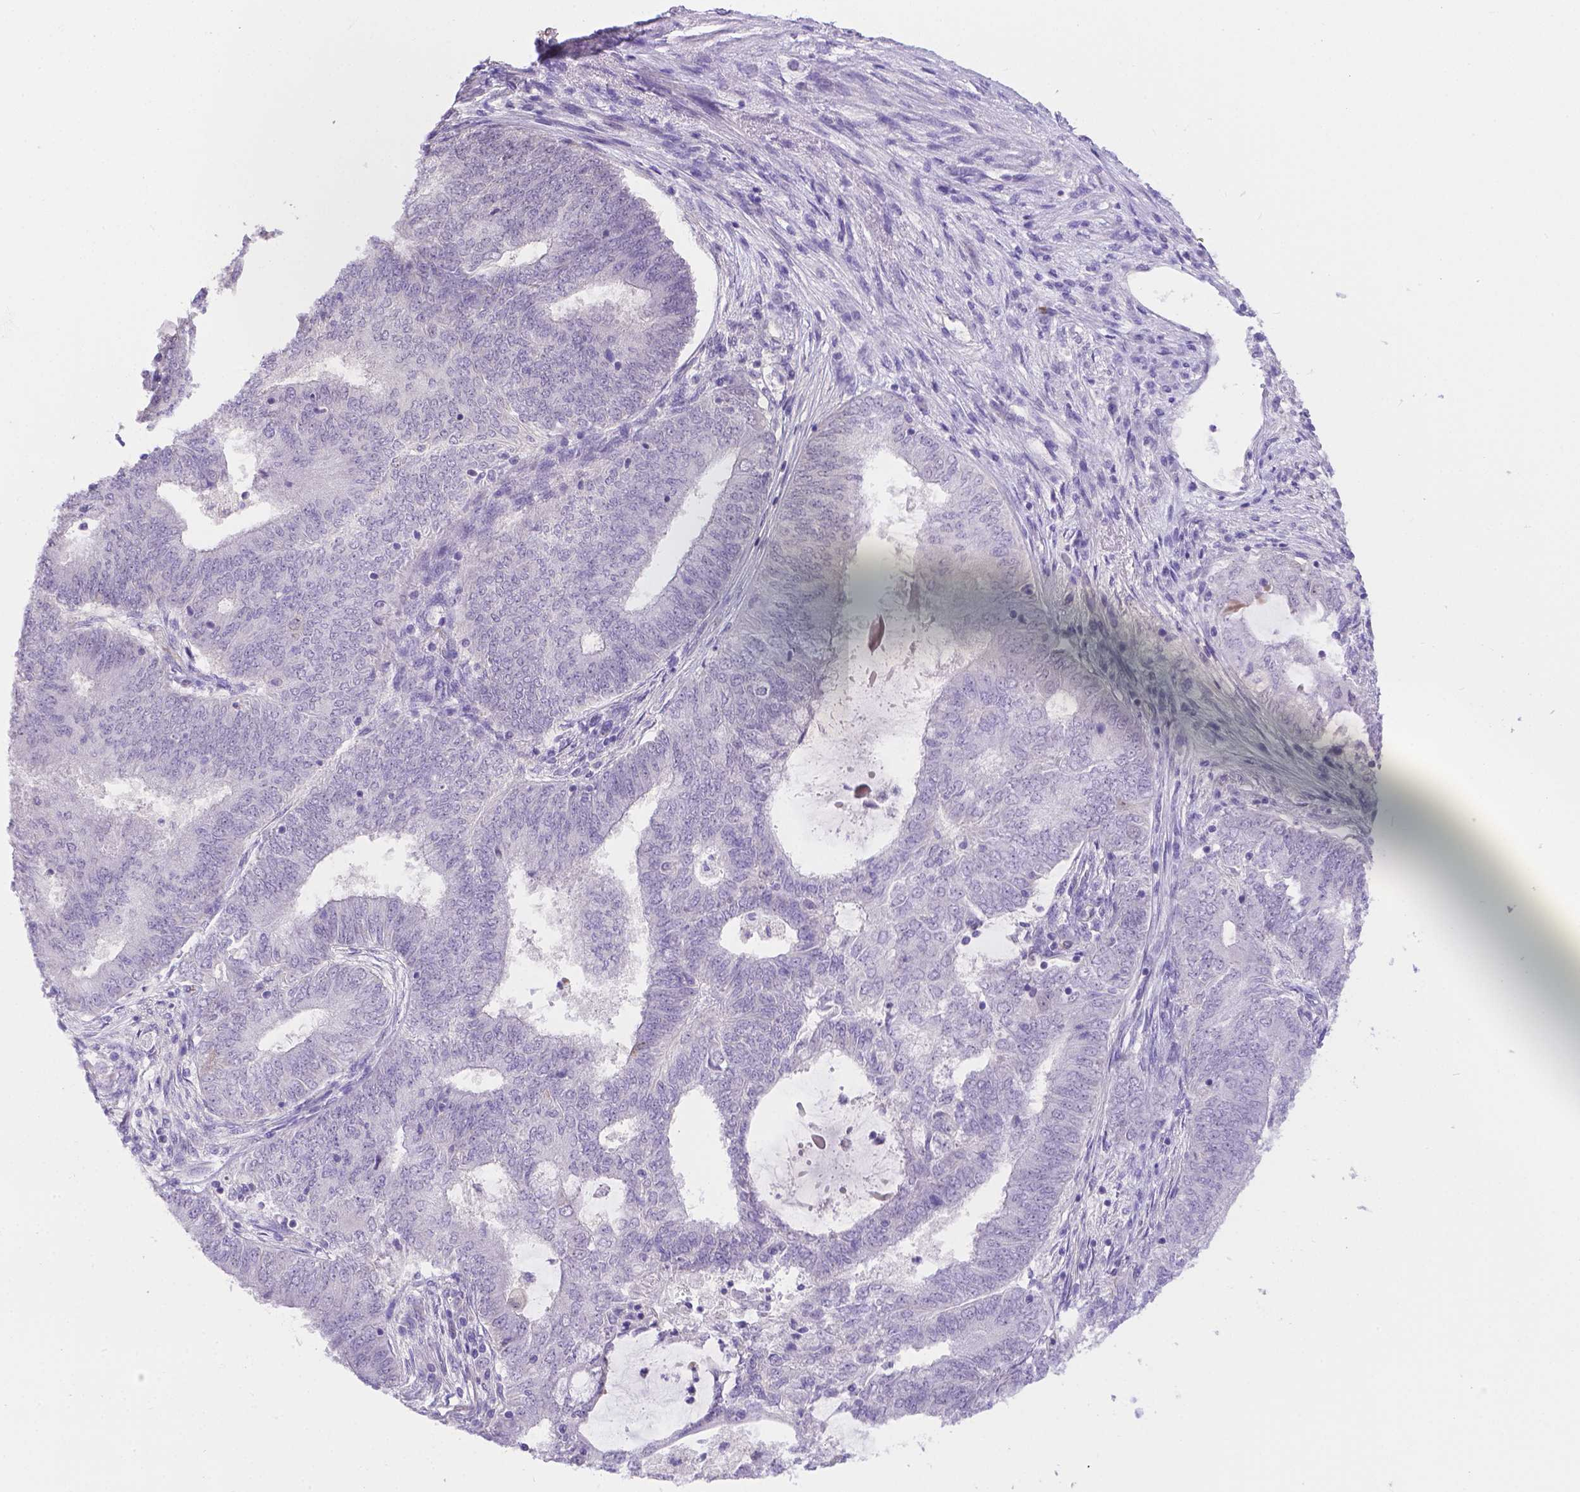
{"staining": {"intensity": "negative", "quantity": "none", "location": "none"}, "tissue": "endometrial cancer", "cell_type": "Tumor cells", "image_type": "cancer", "snomed": [{"axis": "morphology", "description": "Adenocarcinoma, NOS"}, {"axis": "topography", "description": "Endometrium"}], "caption": "IHC micrograph of neoplastic tissue: human adenocarcinoma (endometrial) stained with DAB (3,3'-diaminobenzidine) demonstrates no significant protein expression in tumor cells.", "gene": "NXPE2", "patient": {"sex": "female", "age": 62}}